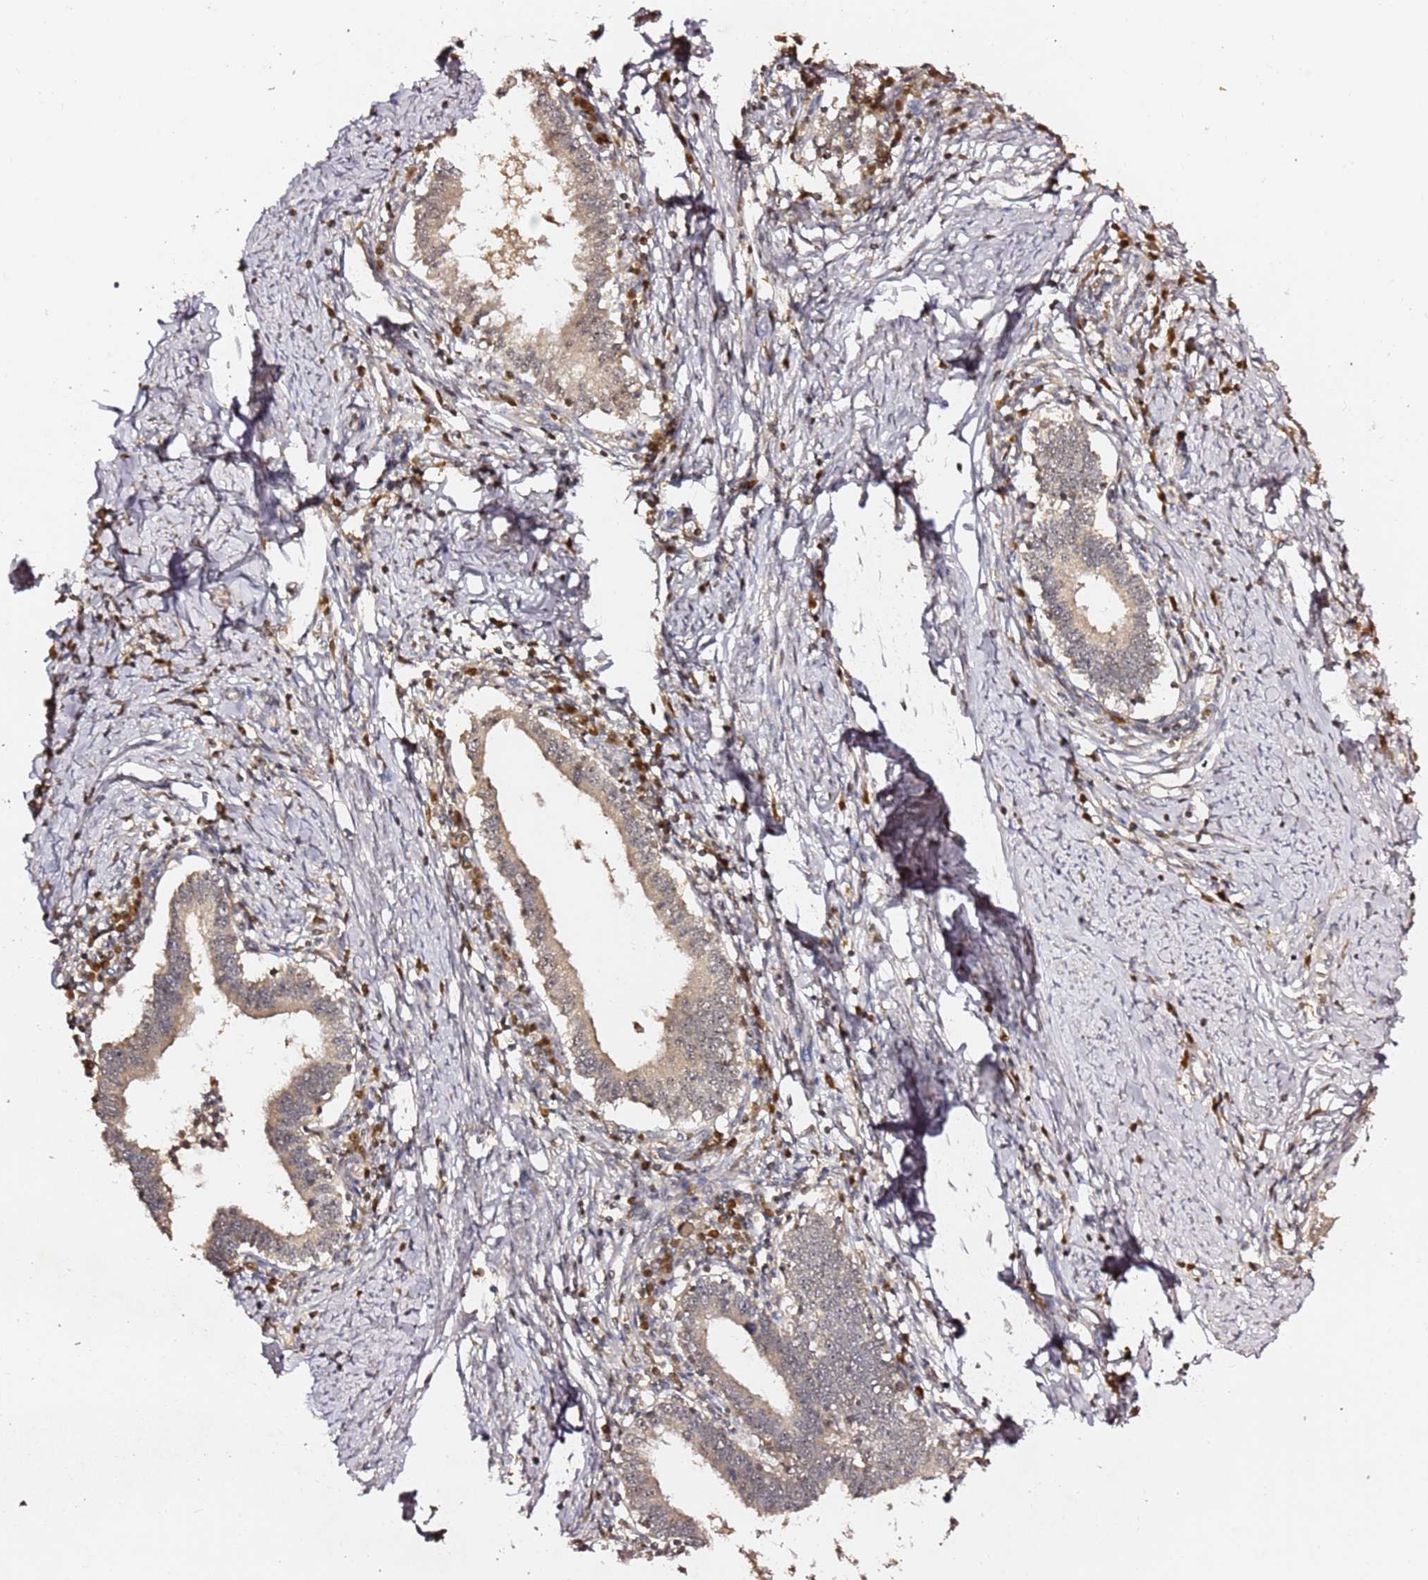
{"staining": {"intensity": "weak", "quantity": ">75%", "location": "cytoplasmic/membranous,nuclear"}, "tissue": "cervical cancer", "cell_type": "Tumor cells", "image_type": "cancer", "snomed": [{"axis": "morphology", "description": "Adenocarcinoma, NOS"}, {"axis": "topography", "description": "Cervix"}], "caption": "Immunohistochemical staining of cervical adenocarcinoma reveals low levels of weak cytoplasmic/membranous and nuclear protein expression in approximately >75% of tumor cells.", "gene": "OR5V1", "patient": {"sex": "female", "age": 36}}